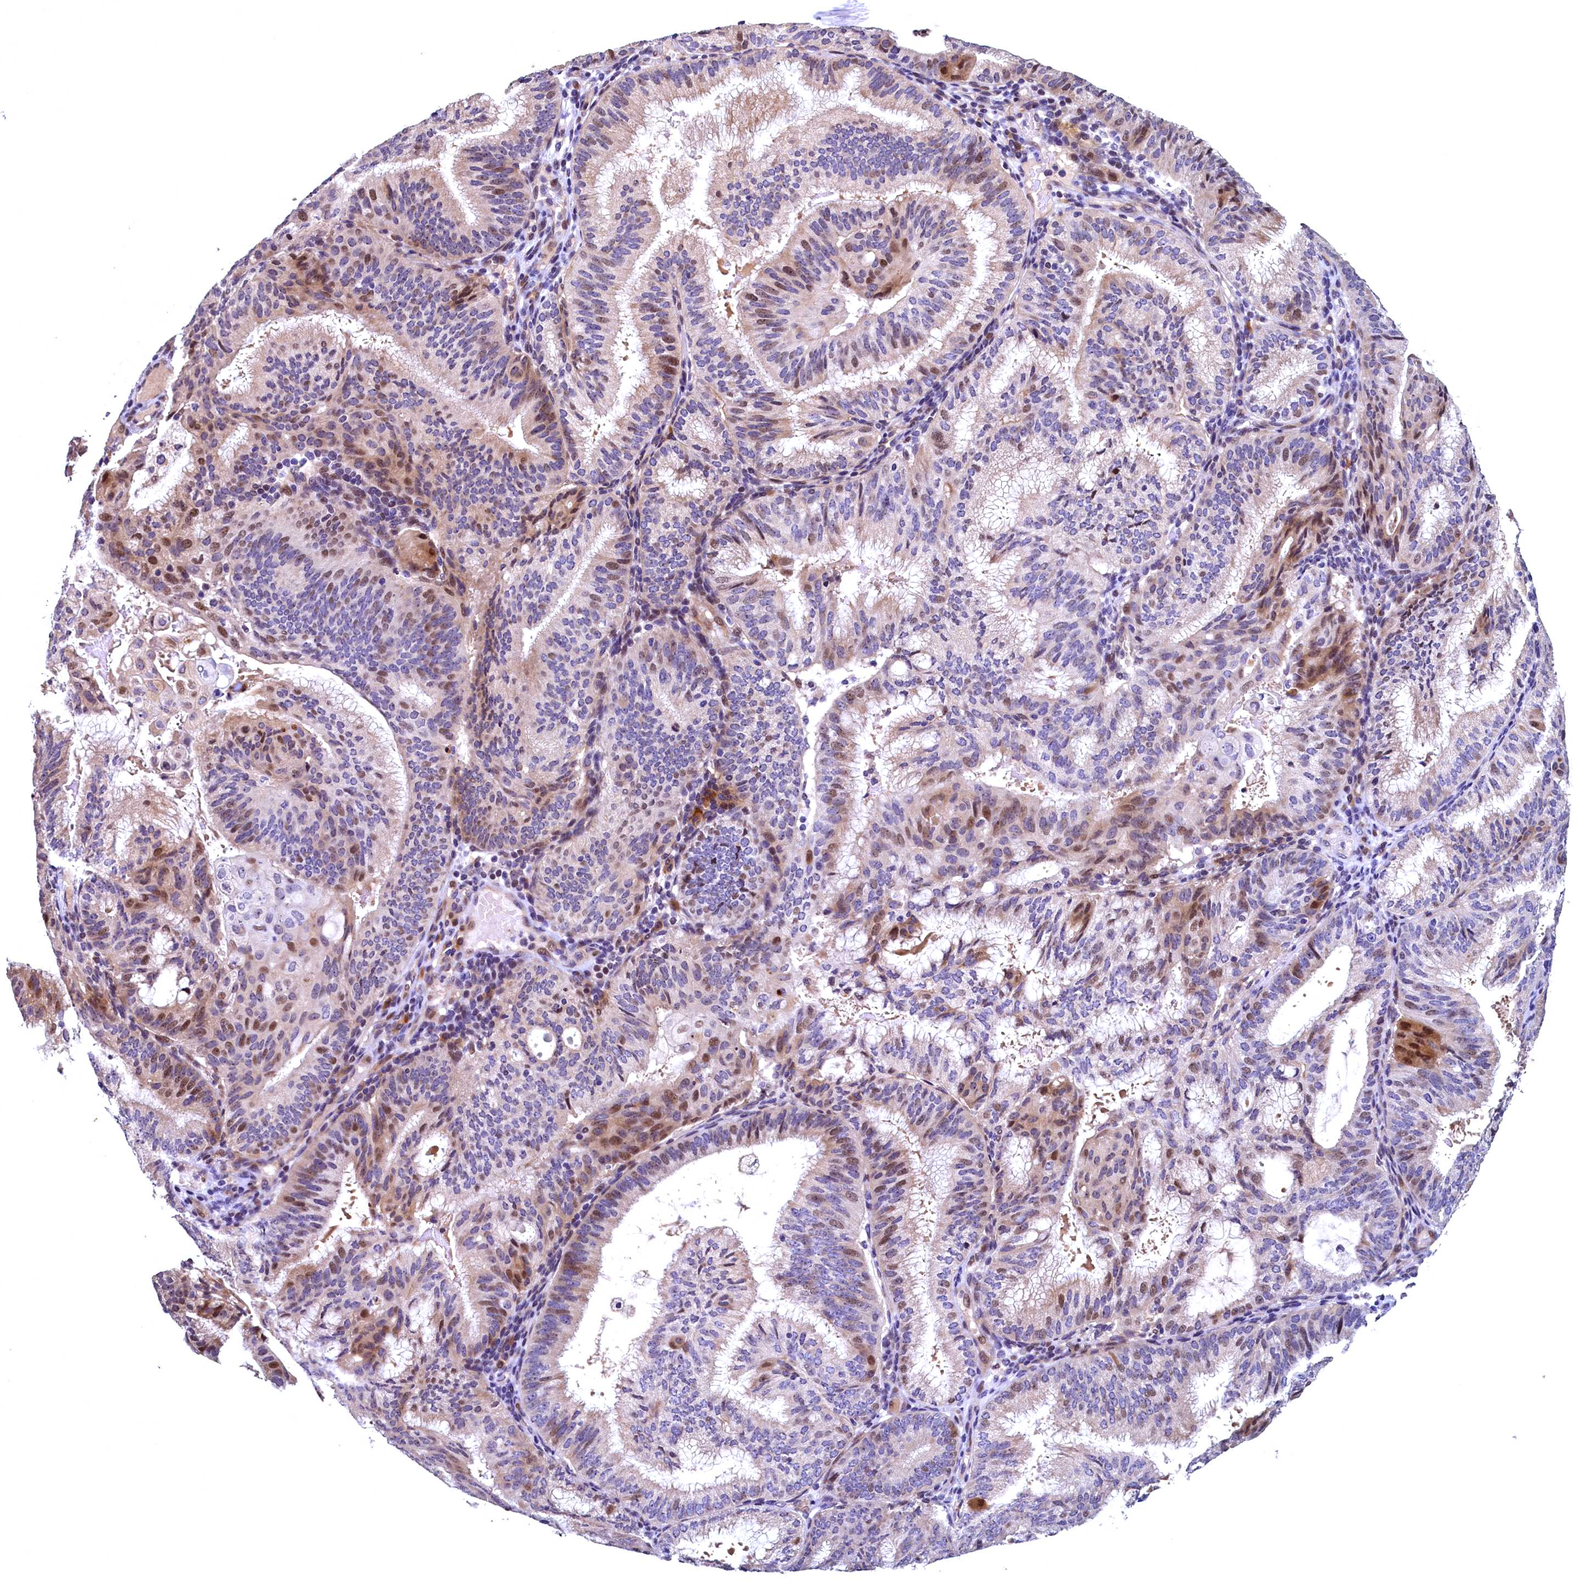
{"staining": {"intensity": "moderate", "quantity": "<25%", "location": "nuclear"}, "tissue": "endometrial cancer", "cell_type": "Tumor cells", "image_type": "cancer", "snomed": [{"axis": "morphology", "description": "Adenocarcinoma, NOS"}, {"axis": "topography", "description": "Endometrium"}], "caption": "IHC micrograph of adenocarcinoma (endometrial) stained for a protein (brown), which reveals low levels of moderate nuclear positivity in approximately <25% of tumor cells.", "gene": "LATS2", "patient": {"sex": "female", "age": 49}}